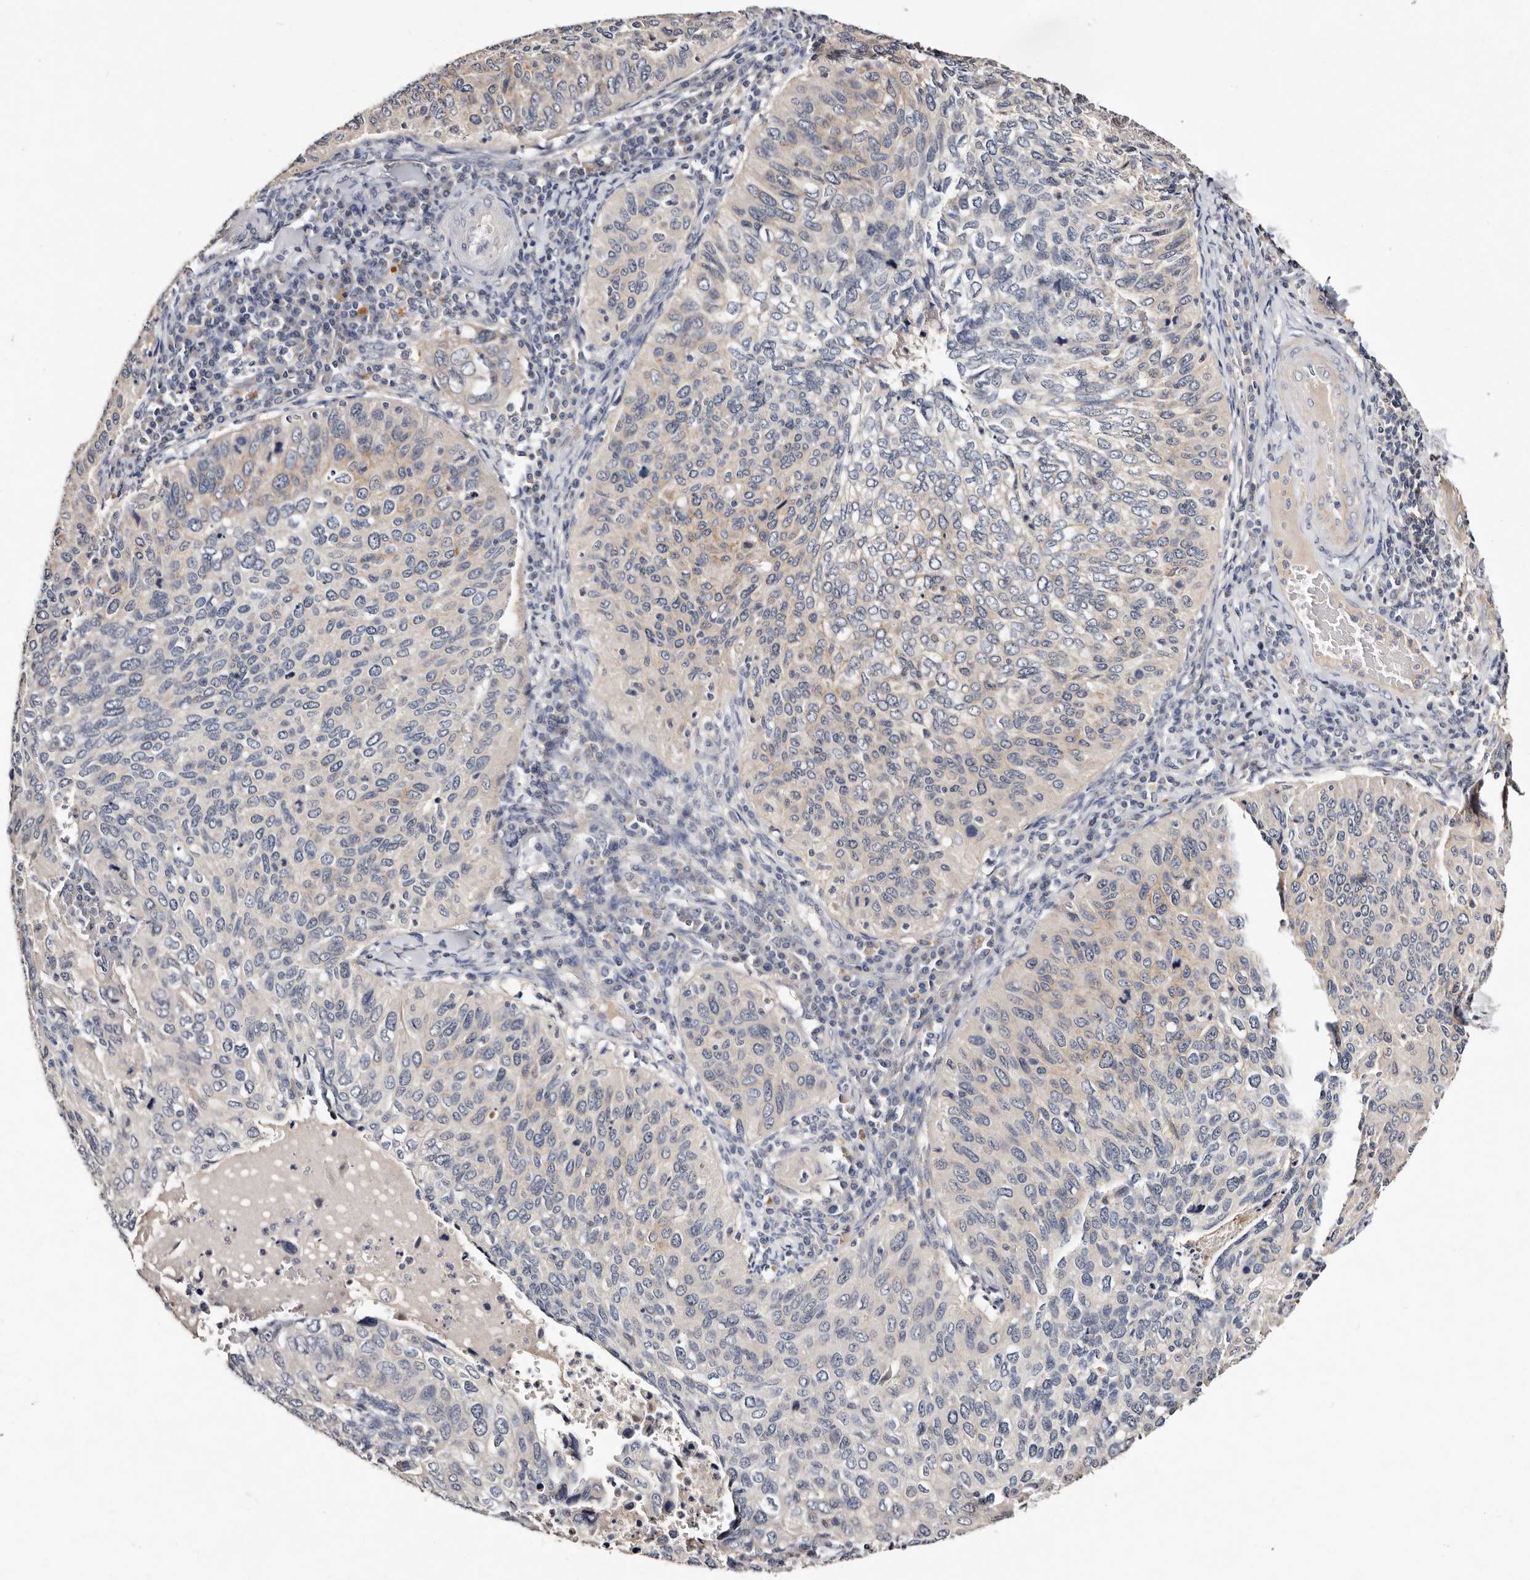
{"staining": {"intensity": "negative", "quantity": "none", "location": "none"}, "tissue": "cervical cancer", "cell_type": "Tumor cells", "image_type": "cancer", "snomed": [{"axis": "morphology", "description": "Squamous cell carcinoma, NOS"}, {"axis": "topography", "description": "Cervix"}], "caption": "Protein analysis of squamous cell carcinoma (cervical) reveals no significant staining in tumor cells.", "gene": "MRPS33", "patient": {"sex": "female", "age": 38}}